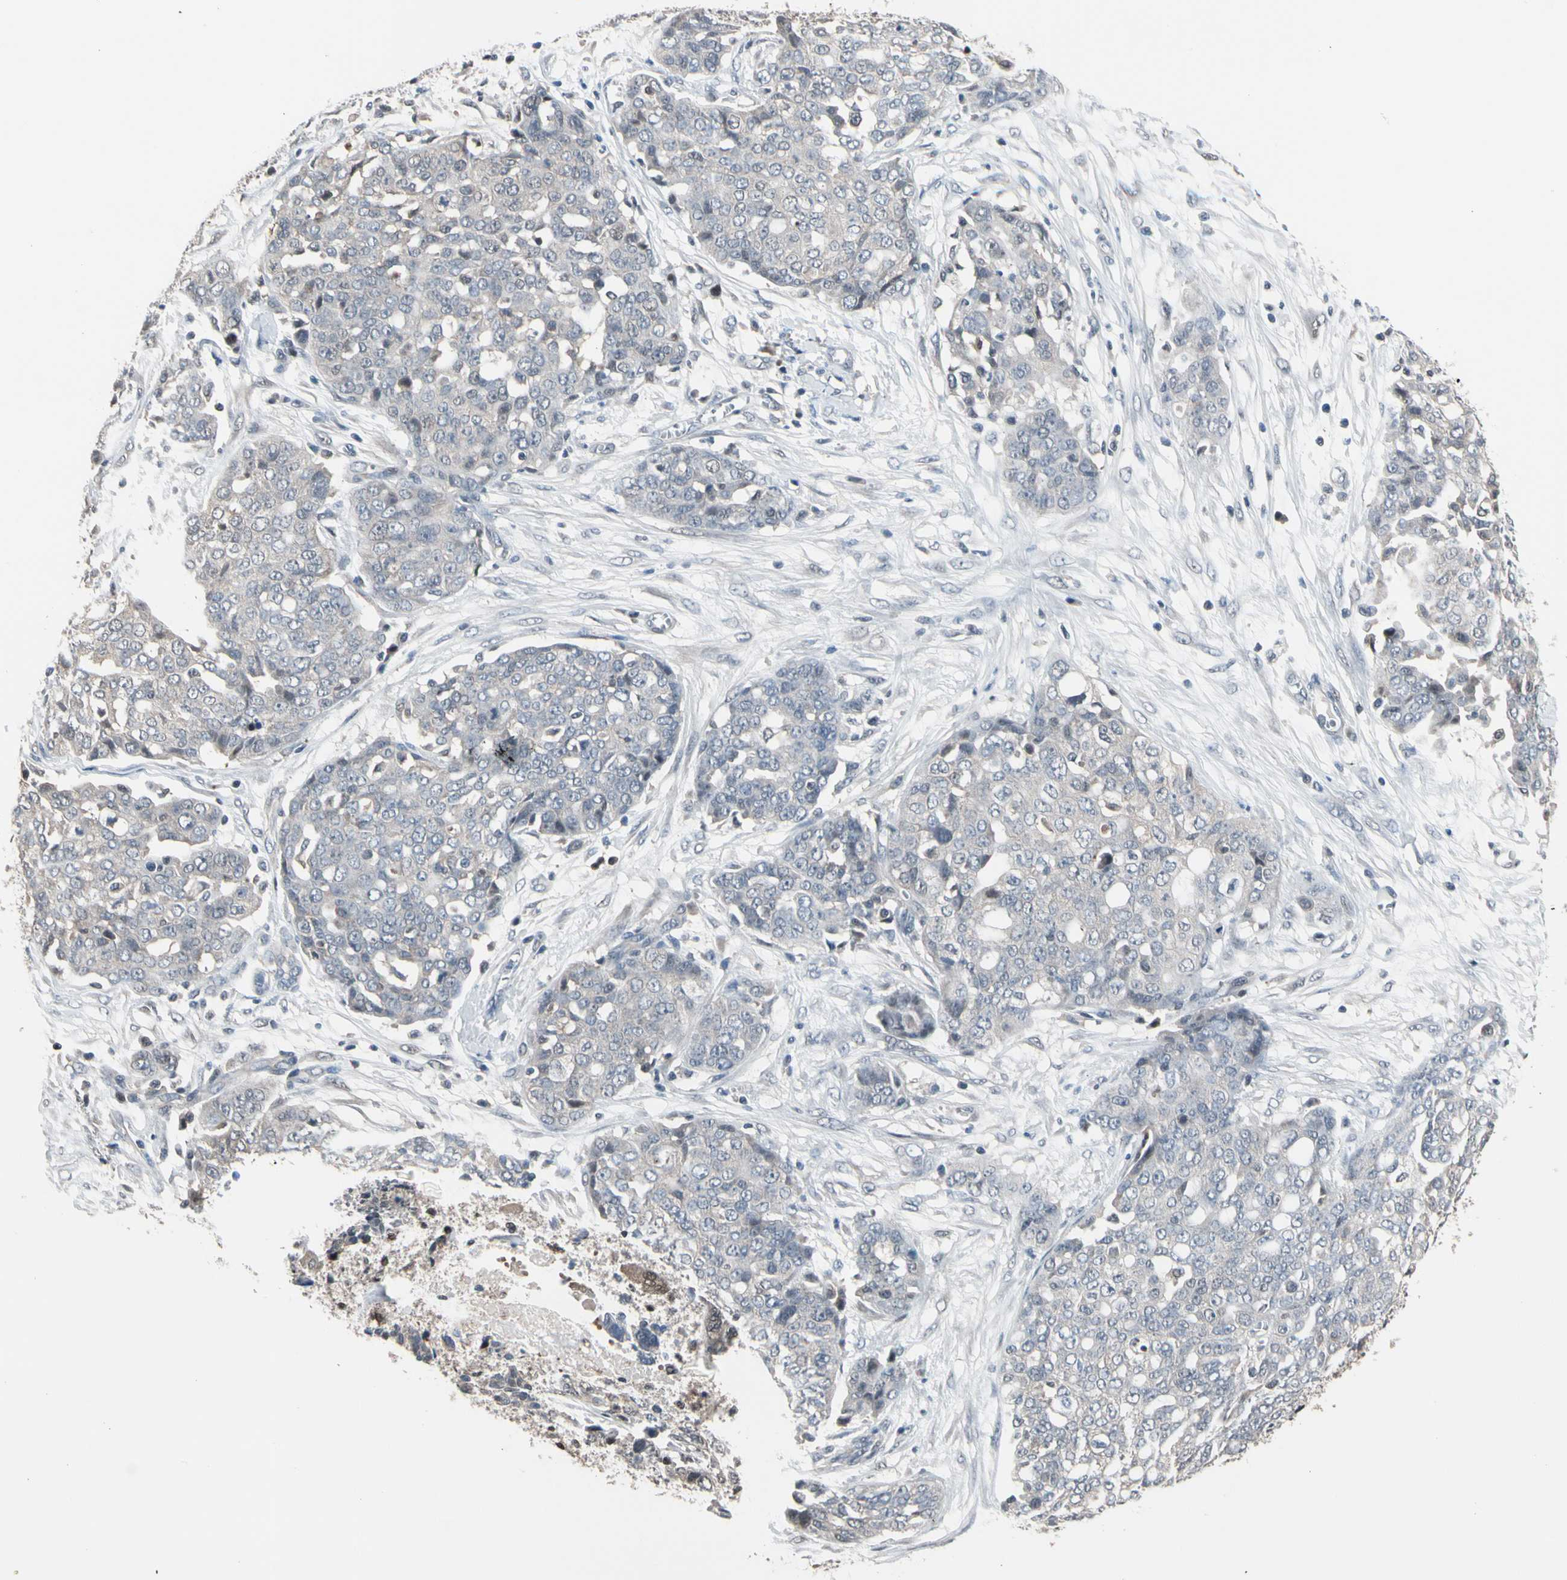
{"staining": {"intensity": "weak", "quantity": "<25%", "location": "cytoplasmic/membranous"}, "tissue": "ovarian cancer", "cell_type": "Tumor cells", "image_type": "cancer", "snomed": [{"axis": "morphology", "description": "Cystadenocarcinoma, serous, NOS"}, {"axis": "topography", "description": "Soft tissue"}, {"axis": "topography", "description": "Ovary"}], "caption": "Tumor cells are negative for brown protein staining in ovarian serous cystadenocarcinoma.", "gene": "PSMA2", "patient": {"sex": "female", "age": 57}}